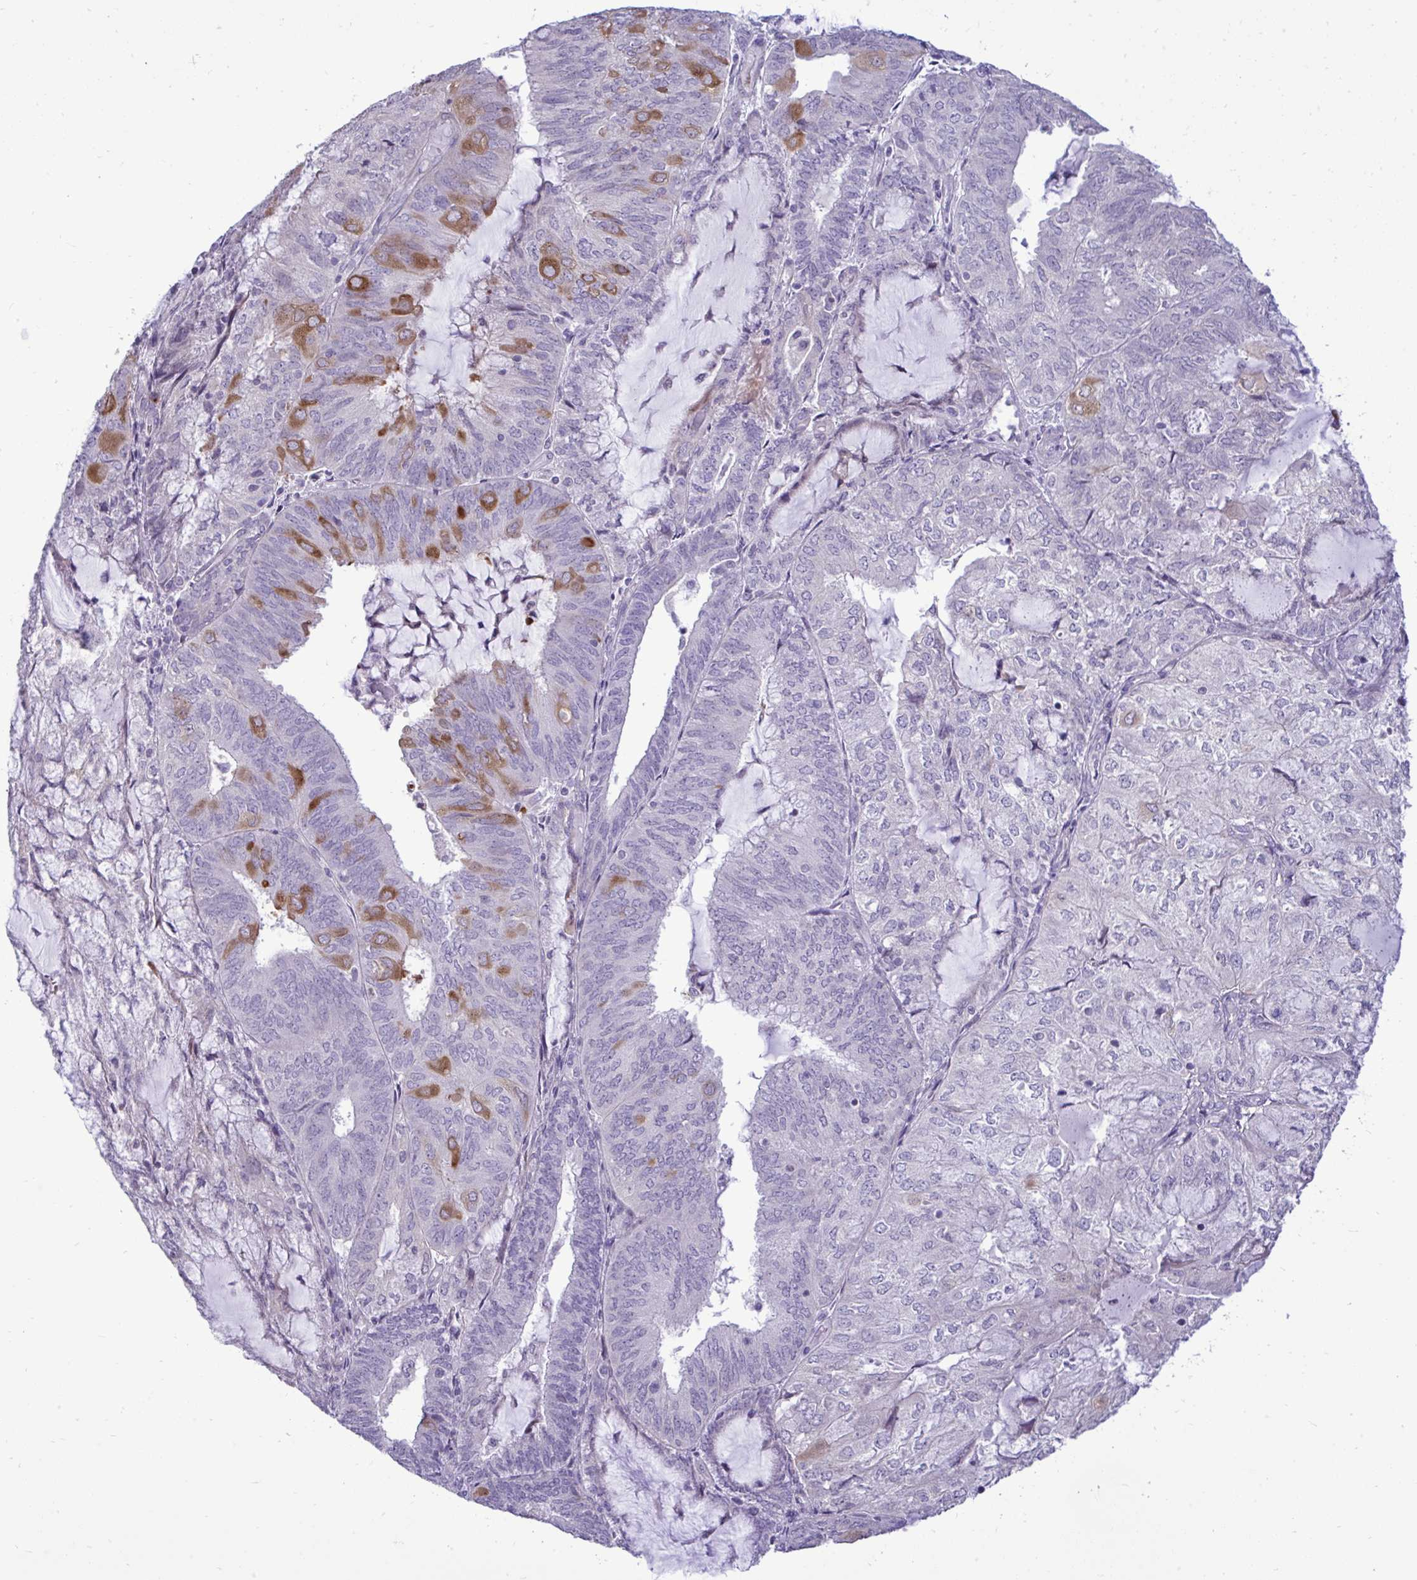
{"staining": {"intensity": "moderate", "quantity": "<25%", "location": "cytoplasmic/membranous"}, "tissue": "endometrial cancer", "cell_type": "Tumor cells", "image_type": "cancer", "snomed": [{"axis": "morphology", "description": "Adenocarcinoma, NOS"}, {"axis": "topography", "description": "Endometrium"}], "caption": "A high-resolution histopathology image shows IHC staining of endometrial cancer, which displays moderate cytoplasmic/membranous positivity in about <25% of tumor cells. (DAB (3,3'-diaminobenzidine) = brown stain, brightfield microscopy at high magnification).", "gene": "SPAG1", "patient": {"sex": "female", "age": 81}}